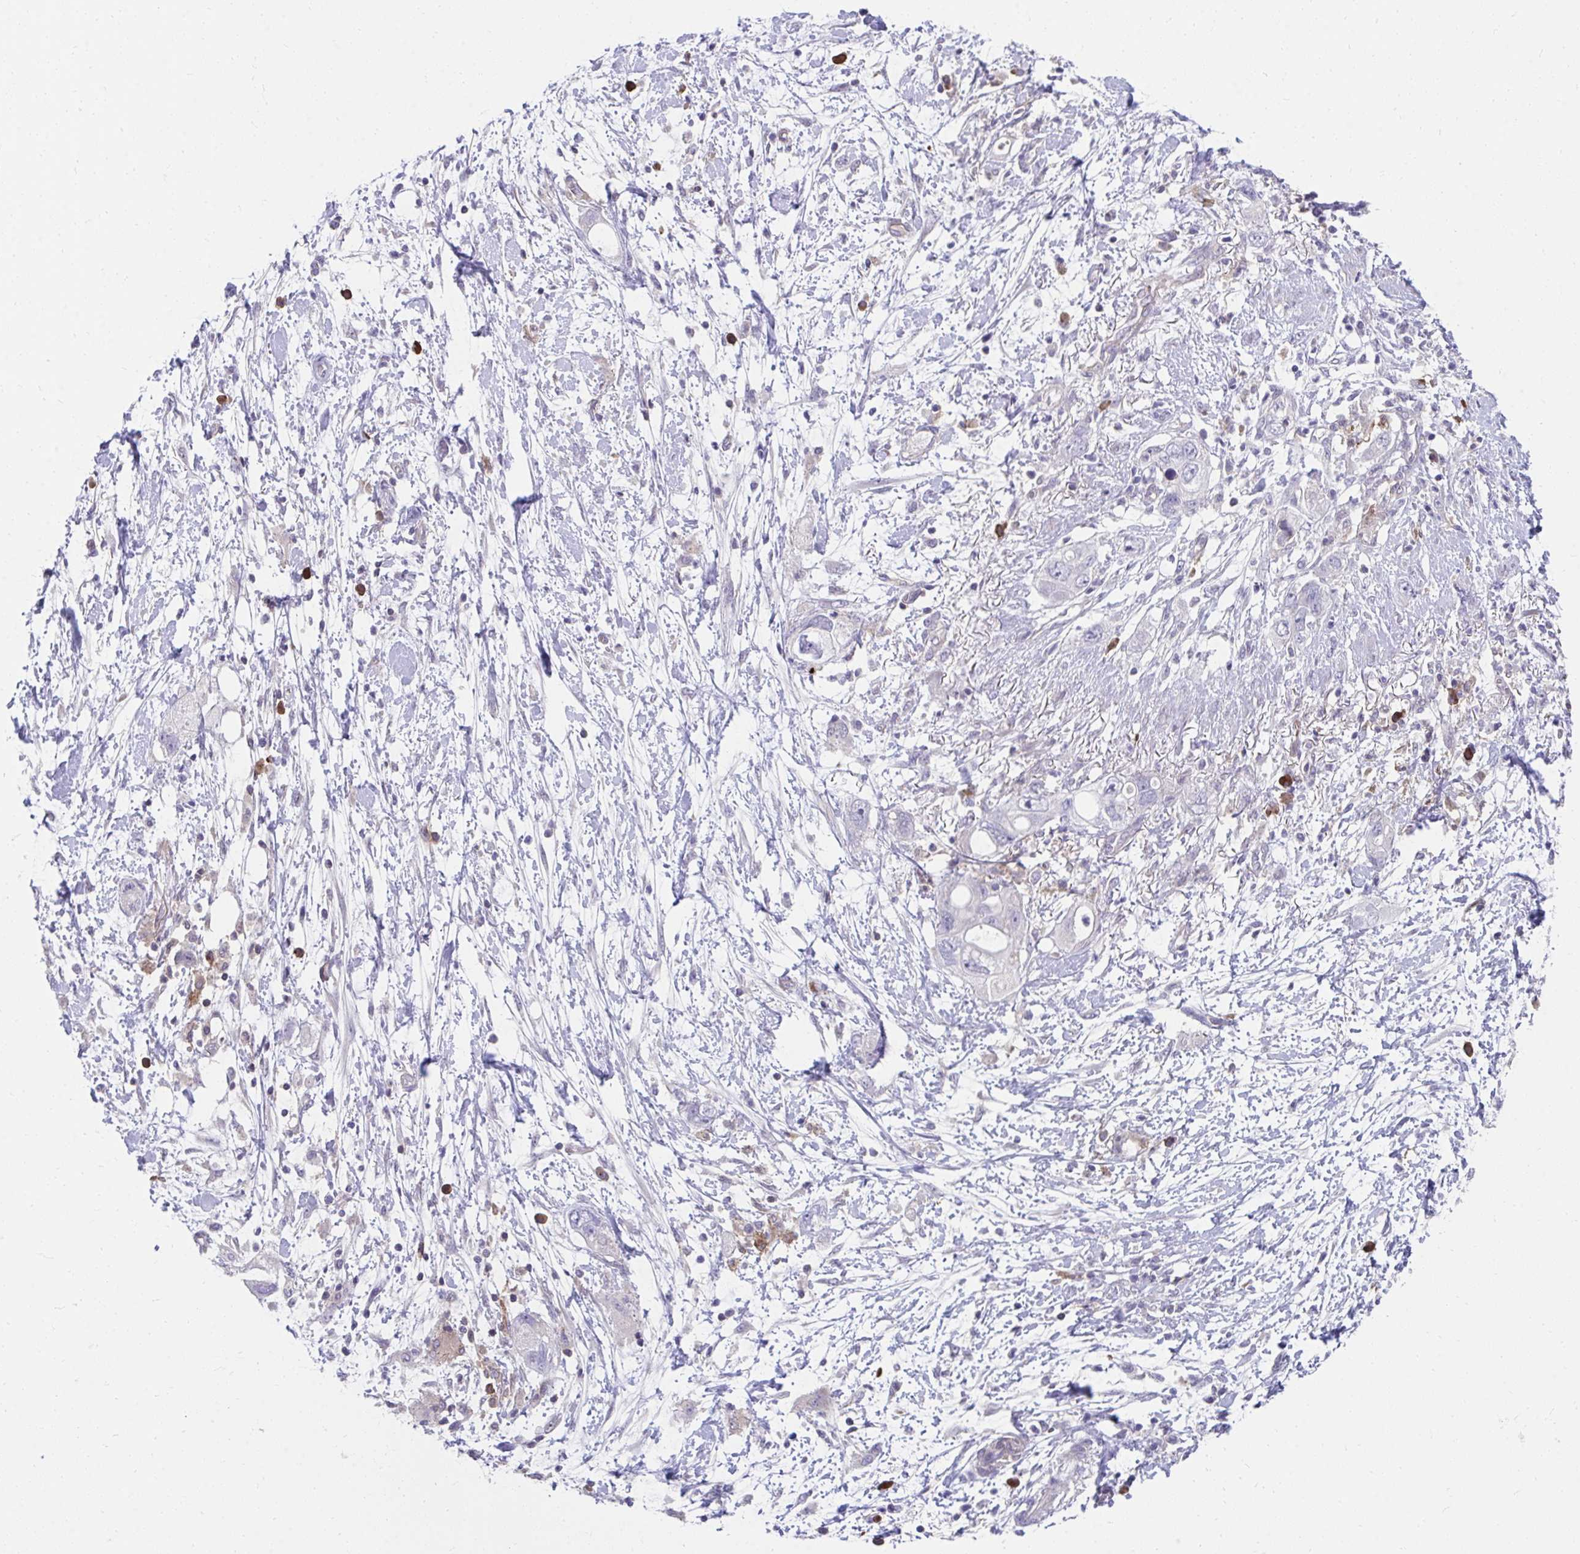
{"staining": {"intensity": "negative", "quantity": "none", "location": "none"}, "tissue": "pancreatic cancer", "cell_type": "Tumor cells", "image_type": "cancer", "snomed": [{"axis": "morphology", "description": "Adenocarcinoma, NOS"}, {"axis": "topography", "description": "Pancreas"}], "caption": "Protein analysis of pancreatic cancer demonstrates no significant positivity in tumor cells.", "gene": "SLAMF7", "patient": {"sex": "female", "age": 72}}